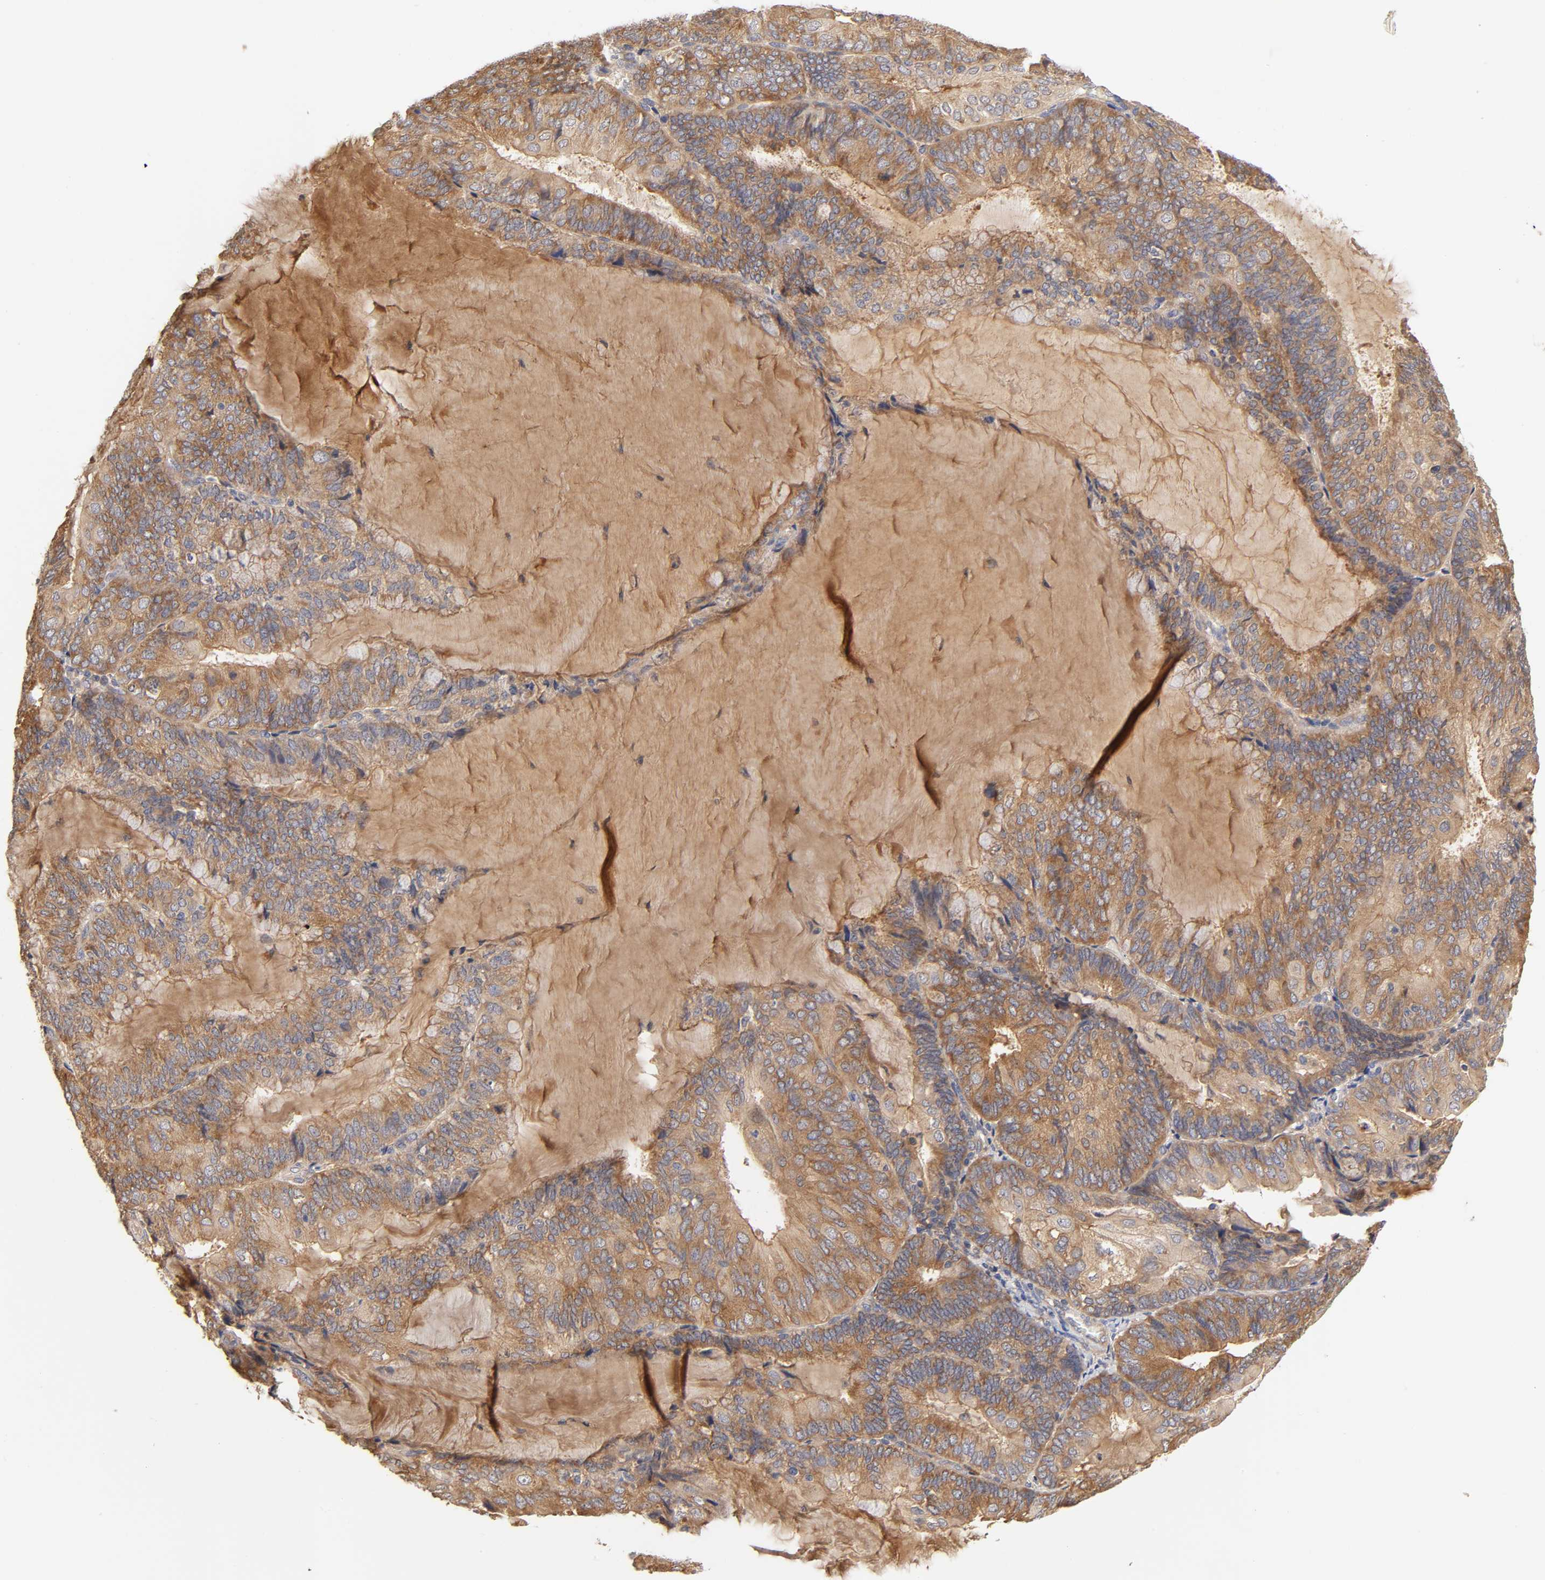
{"staining": {"intensity": "moderate", "quantity": ">75%", "location": "cytoplasmic/membranous"}, "tissue": "endometrial cancer", "cell_type": "Tumor cells", "image_type": "cancer", "snomed": [{"axis": "morphology", "description": "Adenocarcinoma, NOS"}, {"axis": "topography", "description": "Endometrium"}], "caption": "Endometrial adenocarcinoma stained with DAB immunohistochemistry exhibits medium levels of moderate cytoplasmic/membranous expression in approximately >75% of tumor cells.", "gene": "RPS29", "patient": {"sex": "female", "age": 81}}